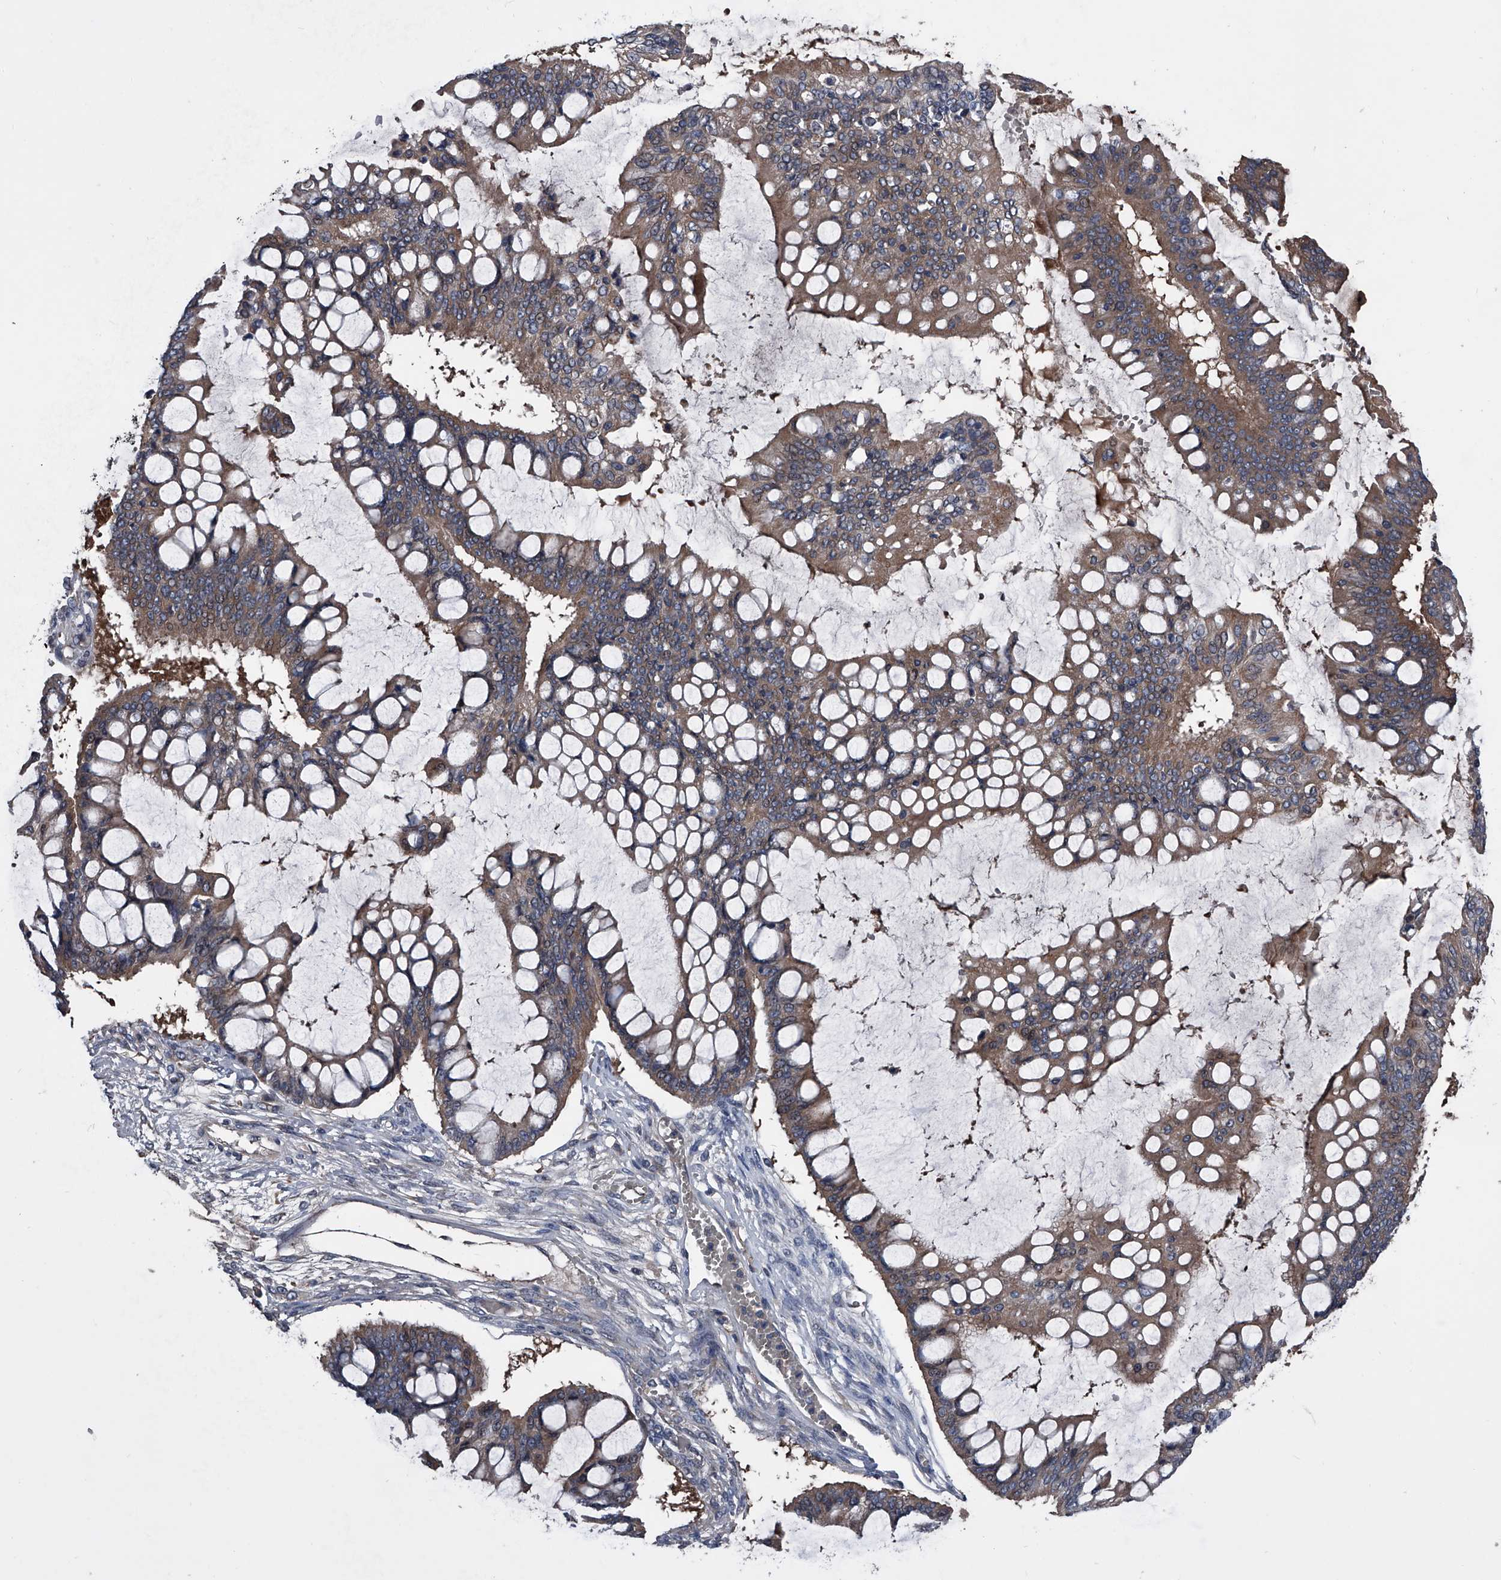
{"staining": {"intensity": "weak", "quantity": ">75%", "location": "cytoplasmic/membranous"}, "tissue": "ovarian cancer", "cell_type": "Tumor cells", "image_type": "cancer", "snomed": [{"axis": "morphology", "description": "Cystadenocarcinoma, mucinous, NOS"}, {"axis": "topography", "description": "Ovary"}], "caption": "Mucinous cystadenocarcinoma (ovarian) tissue demonstrates weak cytoplasmic/membranous staining in approximately >75% of tumor cells The protein of interest is shown in brown color, while the nuclei are stained blue.", "gene": "KIF13A", "patient": {"sex": "female", "age": 73}}